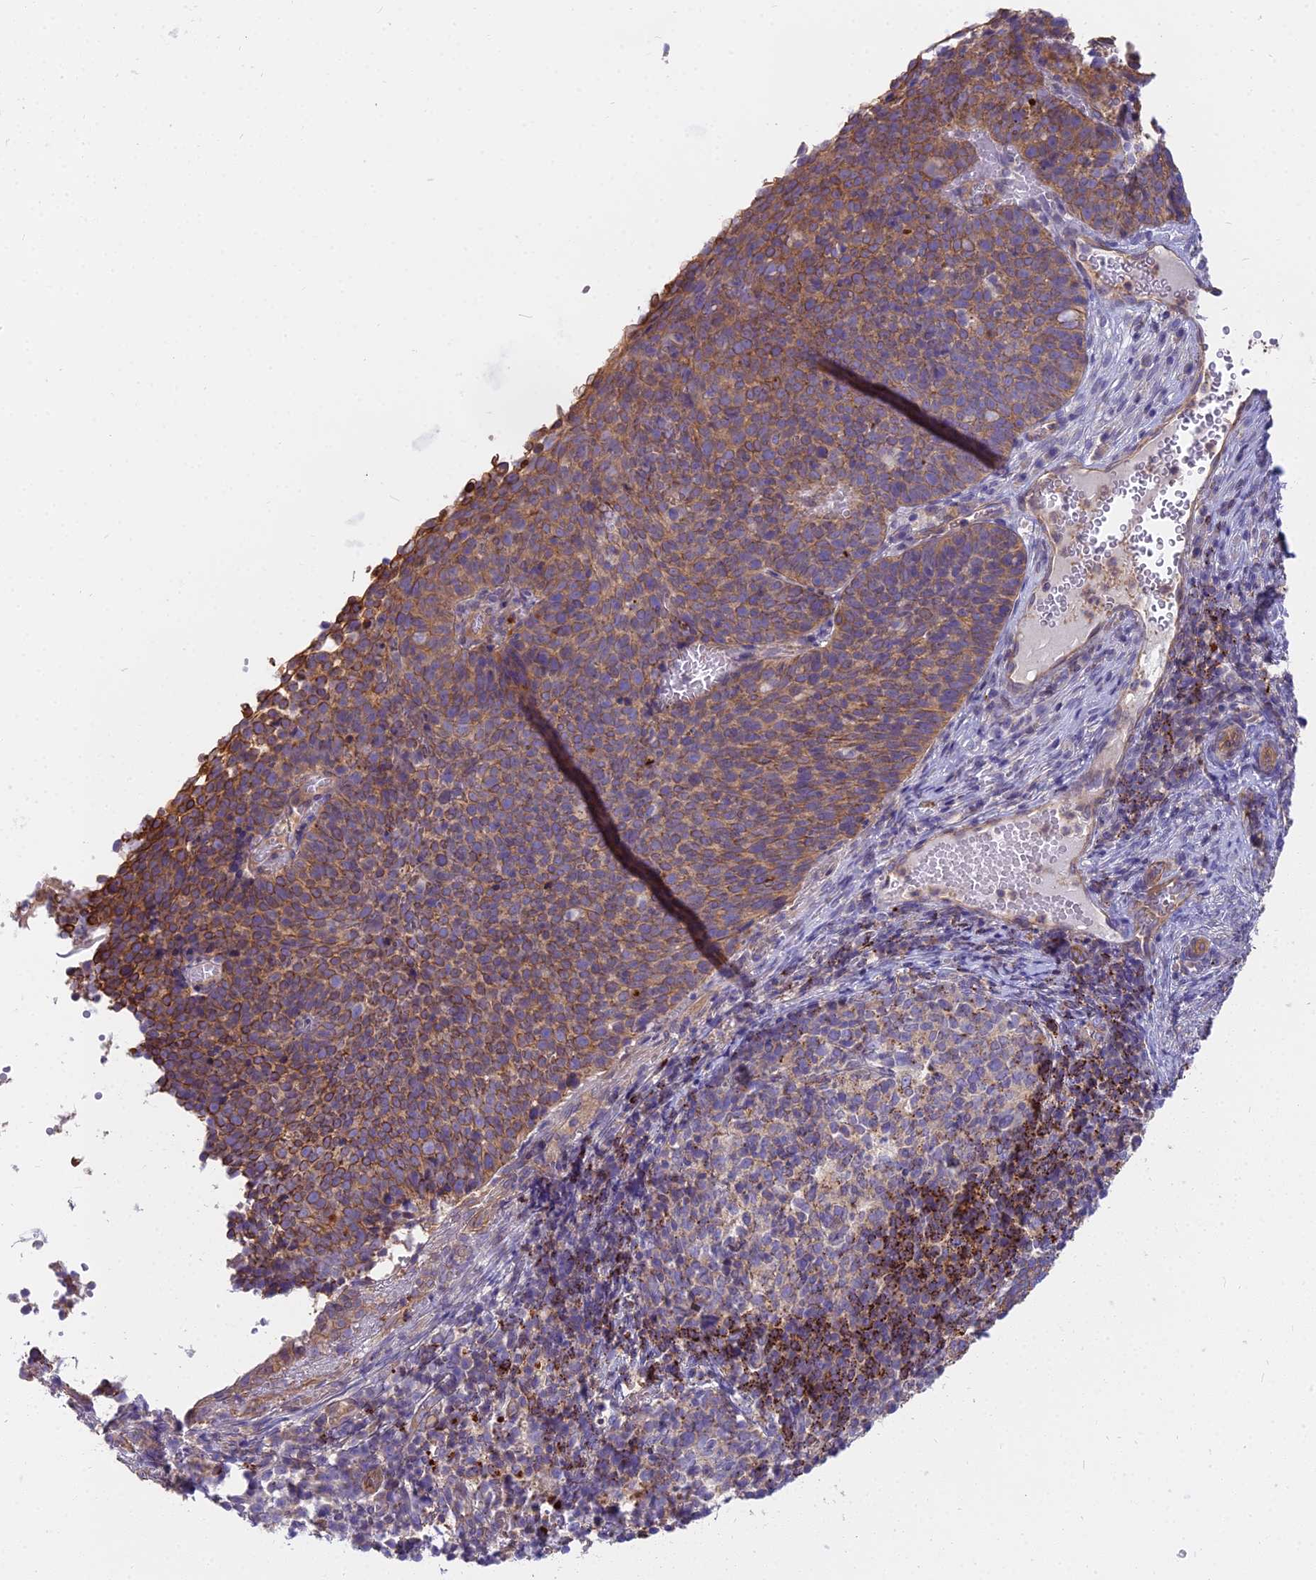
{"staining": {"intensity": "moderate", "quantity": ">75%", "location": "cytoplasmic/membranous"}, "tissue": "cervical cancer", "cell_type": "Tumor cells", "image_type": "cancer", "snomed": [{"axis": "morphology", "description": "Normal tissue, NOS"}, {"axis": "morphology", "description": "Squamous cell carcinoma, NOS"}, {"axis": "topography", "description": "Cervix"}], "caption": "Cervical squamous cell carcinoma tissue demonstrates moderate cytoplasmic/membranous staining in about >75% of tumor cells, visualized by immunohistochemistry.", "gene": "HLA-DOA", "patient": {"sex": "female", "age": 39}}